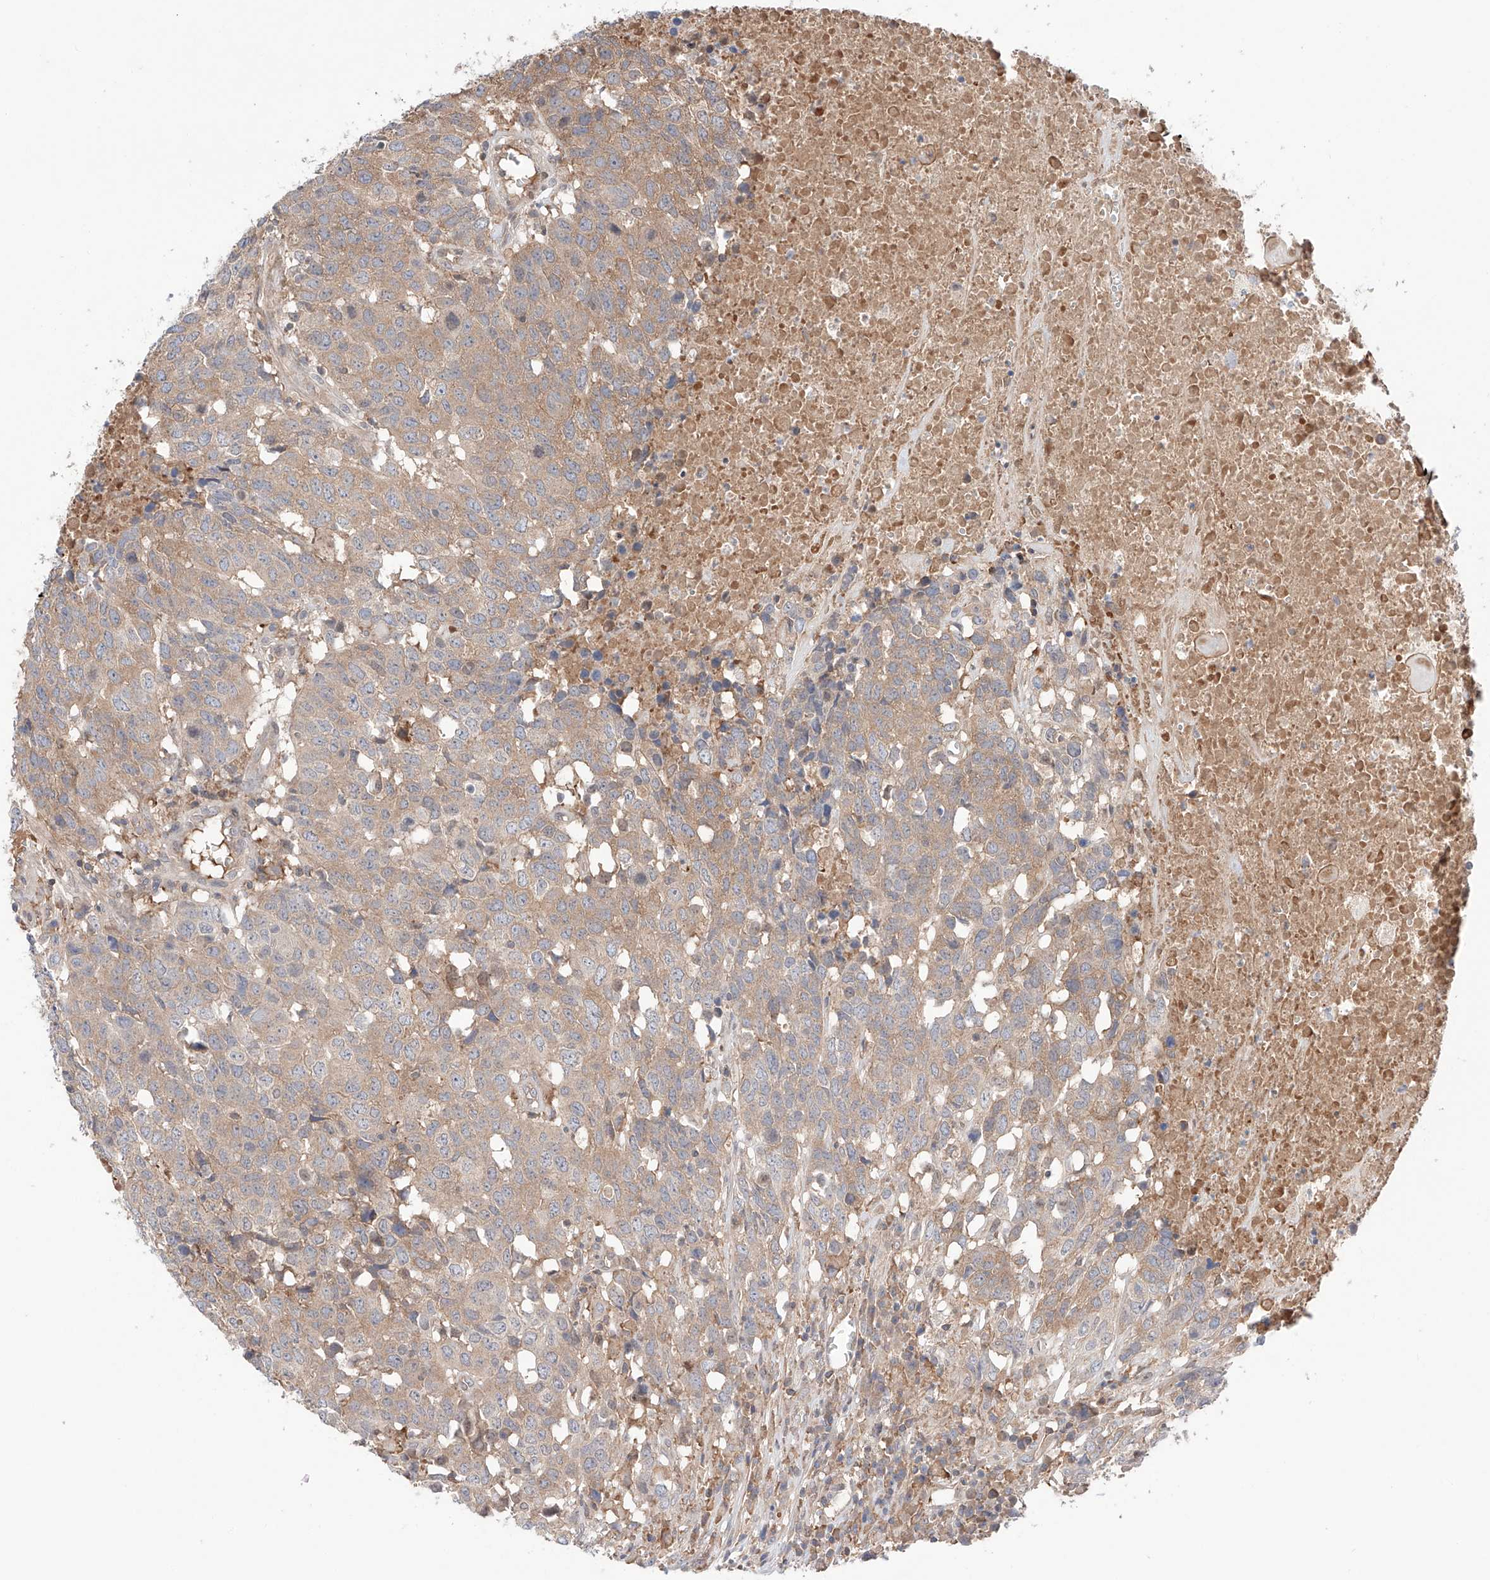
{"staining": {"intensity": "weak", "quantity": "25%-75%", "location": "cytoplasmic/membranous"}, "tissue": "head and neck cancer", "cell_type": "Tumor cells", "image_type": "cancer", "snomed": [{"axis": "morphology", "description": "Squamous cell carcinoma, NOS"}, {"axis": "topography", "description": "Head-Neck"}], "caption": "Weak cytoplasmic/membranous protein positivity is appreciated in approximately 25%-75% of tumor cells in head and neck cancer (squamous cell carcinoma). (DAB (3,3'-diaminobenzidine) = brown stain, brightfield microscopy at high magnification).", "gene": "PGGT1B", "patient": {"sex": "male", "age": 66}}